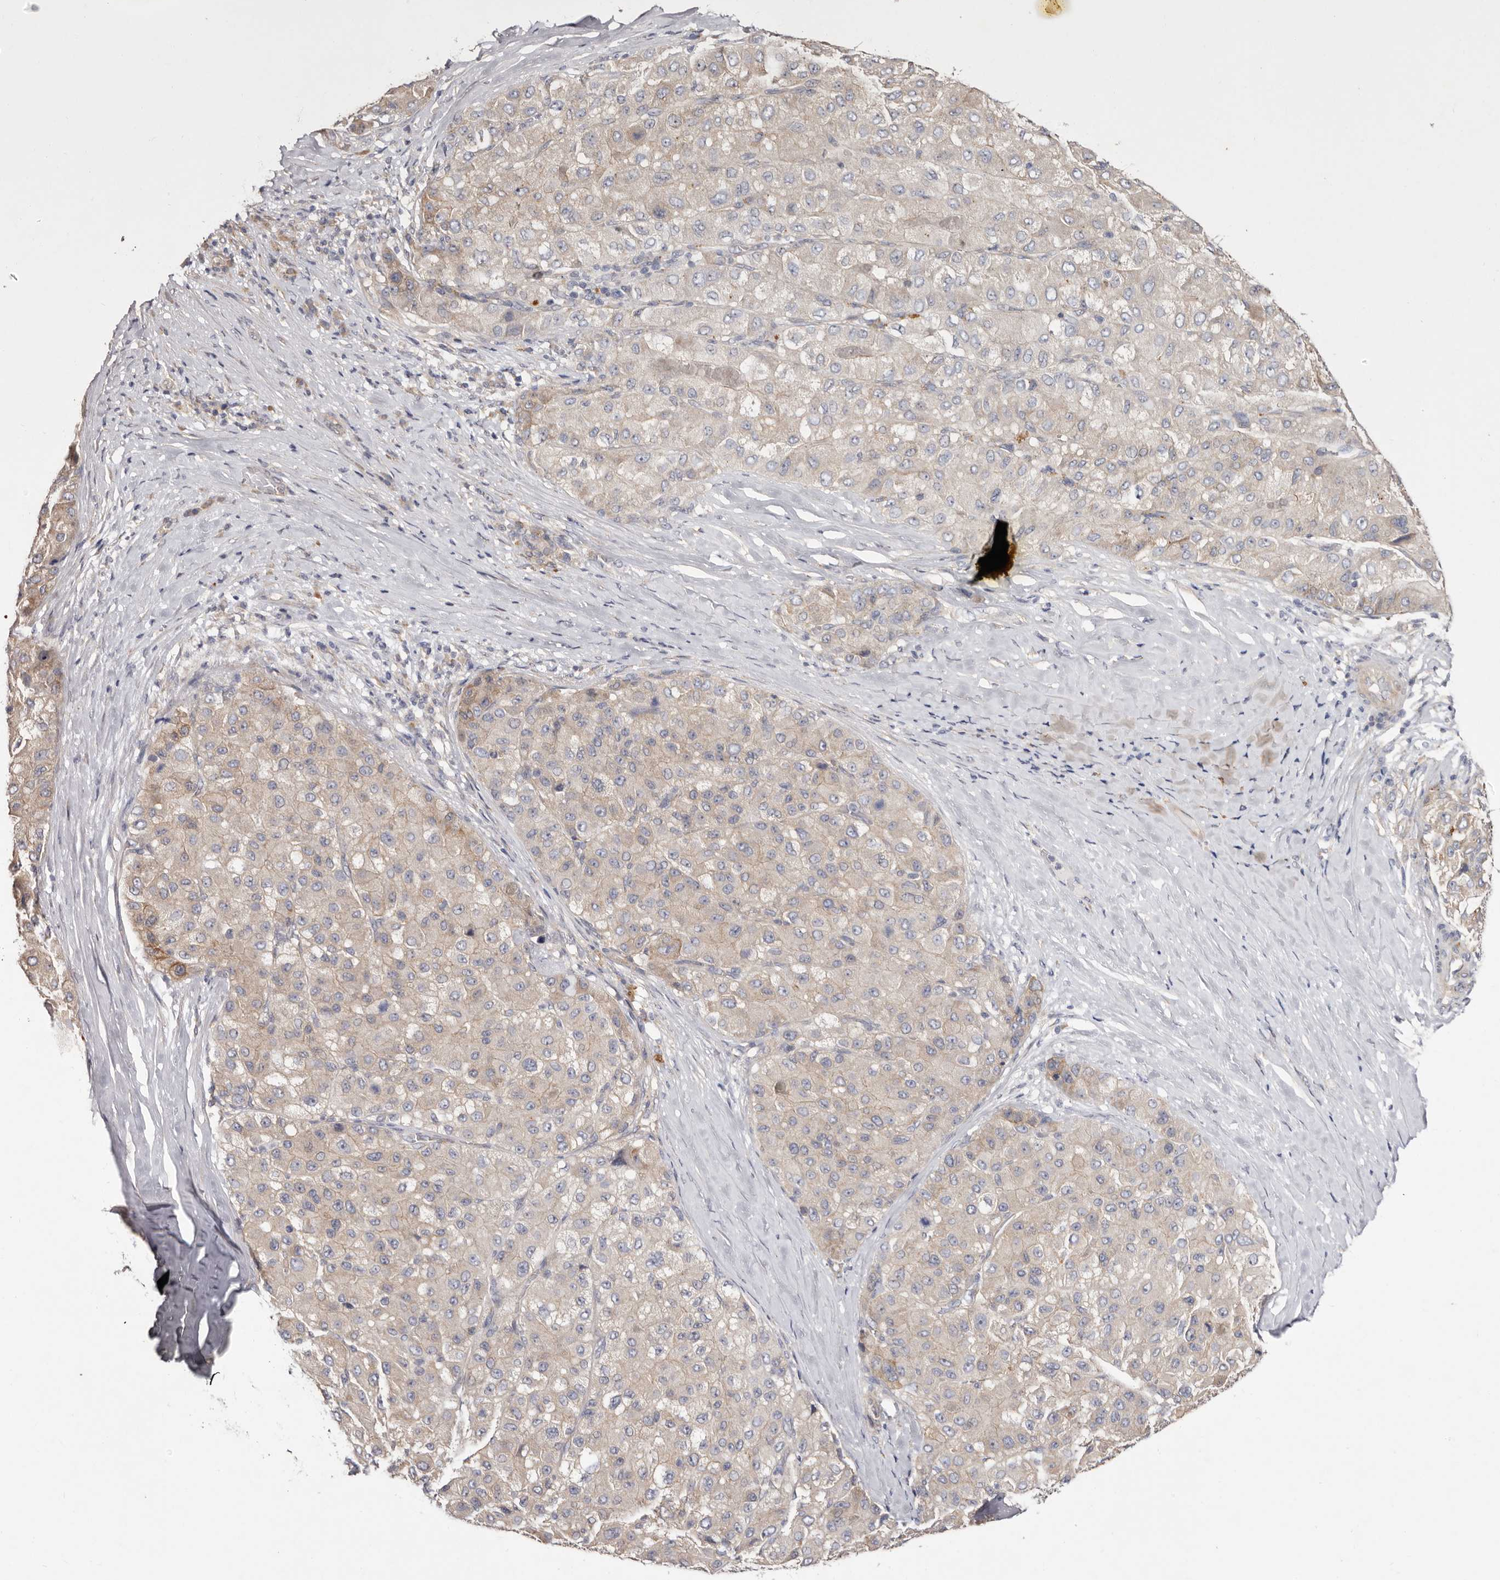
{"staining": {"intensity": "weak", "quantity": "25%-75%", "location": "cytoplasmic/membranous"}, "tissue": "liver cancer", "cell_type": "Tumor cells", "image_type": "cancer", "snomed": [{"axis": "morphology", "description": "Carcinoma, Hepatocellular, NOS"}, {"axis": "topography", "description": "Liver"}], "caption": "Tumor cells demonstrate low levels of weak cytoplasmic/membranous expression in approximately 25%-75% of cells in human hepatocellular carcinoma (liver).", "gene": "FAM167B", "patient": {"sex": "male", "age": 80}}